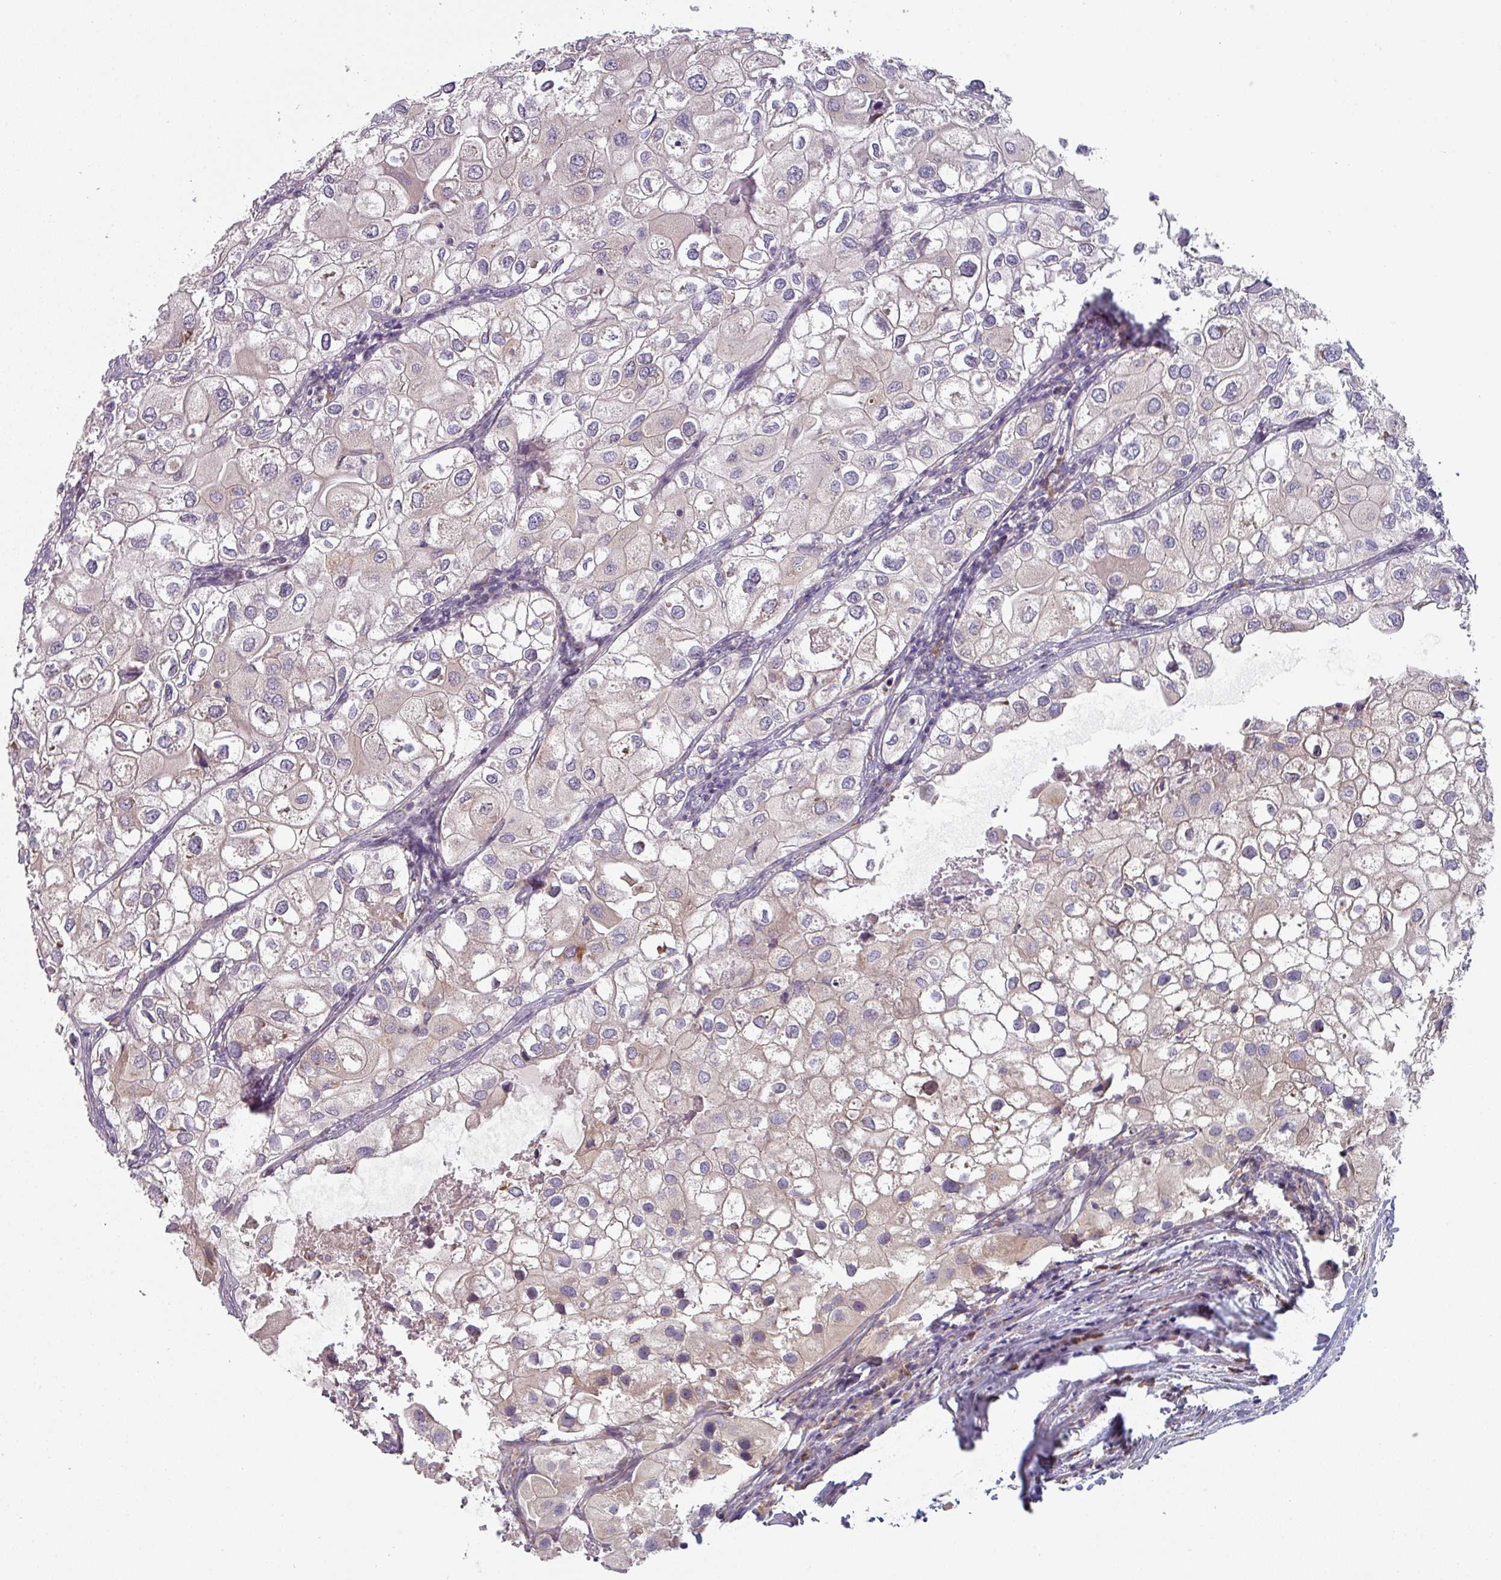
{"staining": {"intensity": "weak", "quantity": "<25%", "location": "cytoplasmic/membranous"}, "tissue": "urothelial cancer", "cell_type": "Tumor cells", "image_type": "cancer", "snomed": [{"axis": "morphology", "description": "Urothelial carcinoma, High grade"}, {"axis": "topography", "description": "Urinary bladder"}], "caption": "Immunohistochemistry micrograph of urothelial cancer stained for a protein (brown), which demonstrates no positivity in tumor cells.", "gene": "TAPT1", "patient": {"sex": "male", "age": 64}}